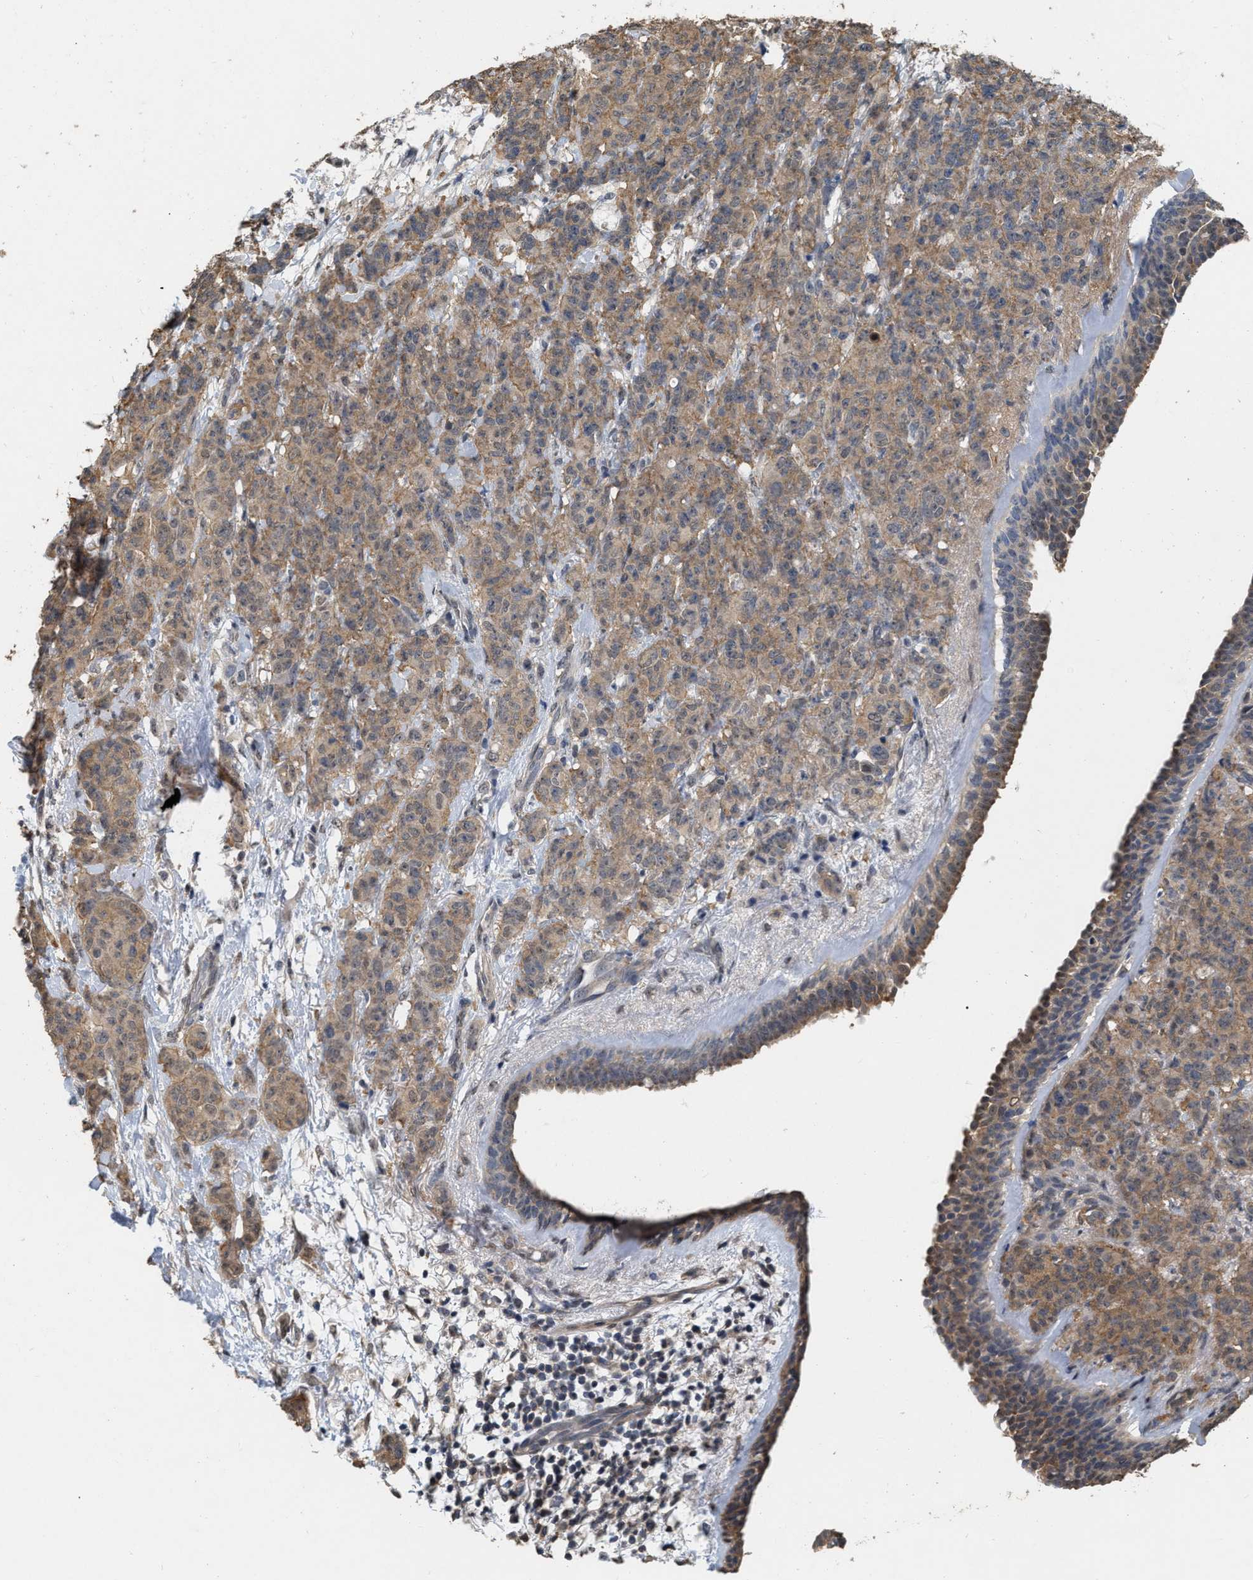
{"staining": {"intensity": "moderate", "quantity": ">75%", "location": "cytoplasmic/membranous"}, "tissue": "breast cancer", "cell_type": "Tumor cells", "image_type": "cancer", "snomed": [{"axis": "morphology", "description": "Normal tissue, NOS"}, {"axis": "morphology", "description": "Duct carcinoma"}, {"axis": "topography", "description": "Breast"}], "caption": "Tumor cells reveal moderate cytoplasmic/membranous positivity in approximately >75% of cells in breast cancer (infiltrating ductal carcinoma).", "gene": "RUVBL1", "patient": {"sex": "female", "age": 40}}